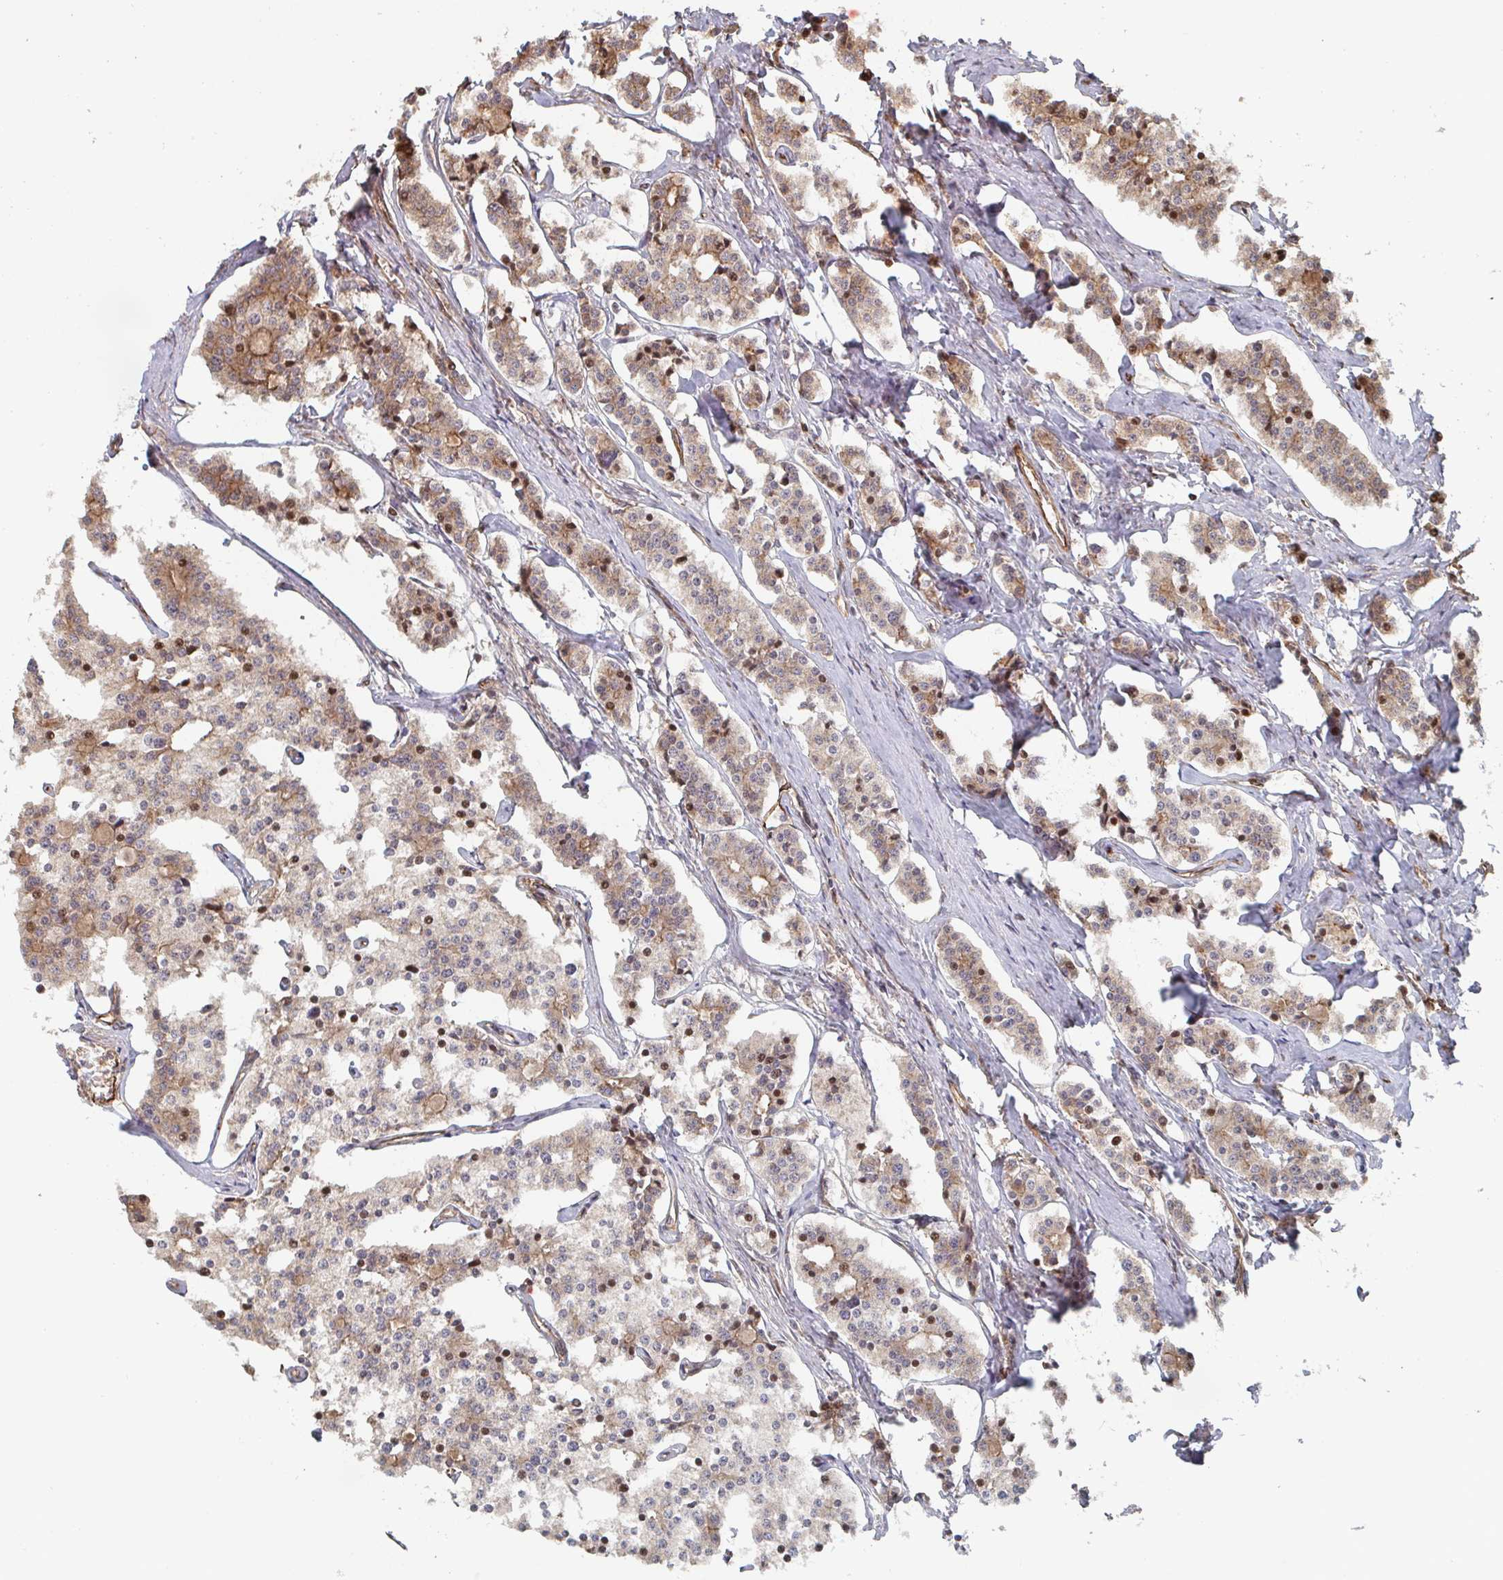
{"staining": {"intensity": "weak", "quantity": ">75%", "location": "cytoplasmic/membranous"}, "tissue": "carcinoid", "cell_type": "Tumor cells", "image_type": "cancer", "snomed": [{"axis": "morphology", "description": "Carcinoid, malignant, NOS"}, {"axis": "topography", "description": "Small intestine"}], "caption": "Protein staining reveals weak cytoplasmic/membranous staining in about >75% of tumor cells in malignant carcinoid.", "gene": "DVL3", "patient": {"sex": "male", "age": 63}}